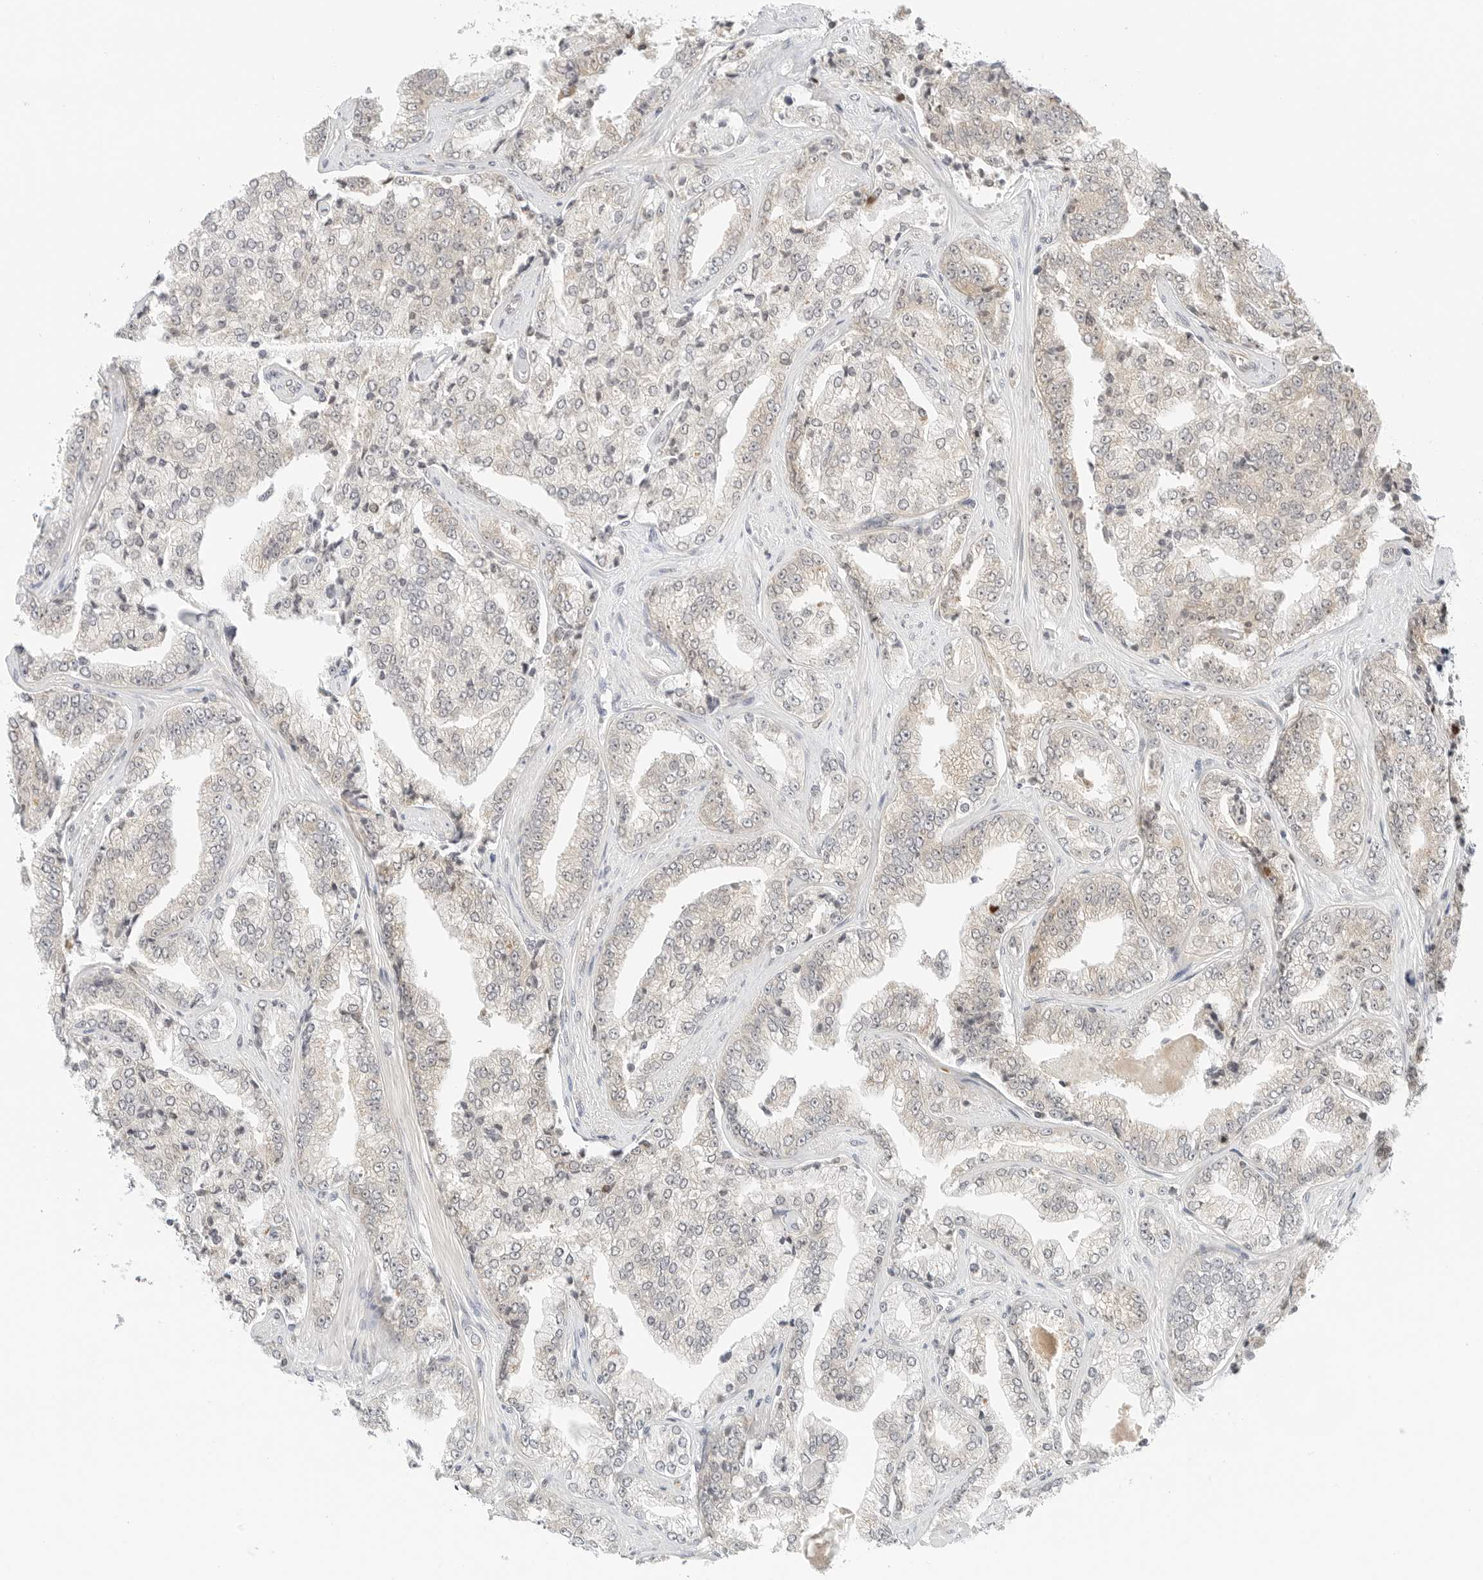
{"staining": {"intensity": "weak", "quantity": "<25%", "location": "cytoplasmic/membranous"}, "tissue": "prostate cancer", "cell_type": "Tumor cells", "image_type": "cancer", "snomed": [{"axis": "morphology", "description": "Adenocarcinoma, High grade"}, {"axis": "topography", "description": "Prostate"}], "caption": "This is a histopathology image of immunohistochemistry (IHC) staining of prostate cancer, which shows no staining in tumor cells.", "gene": "IQCC", "patient": {"sex": "male", "age": 71}}